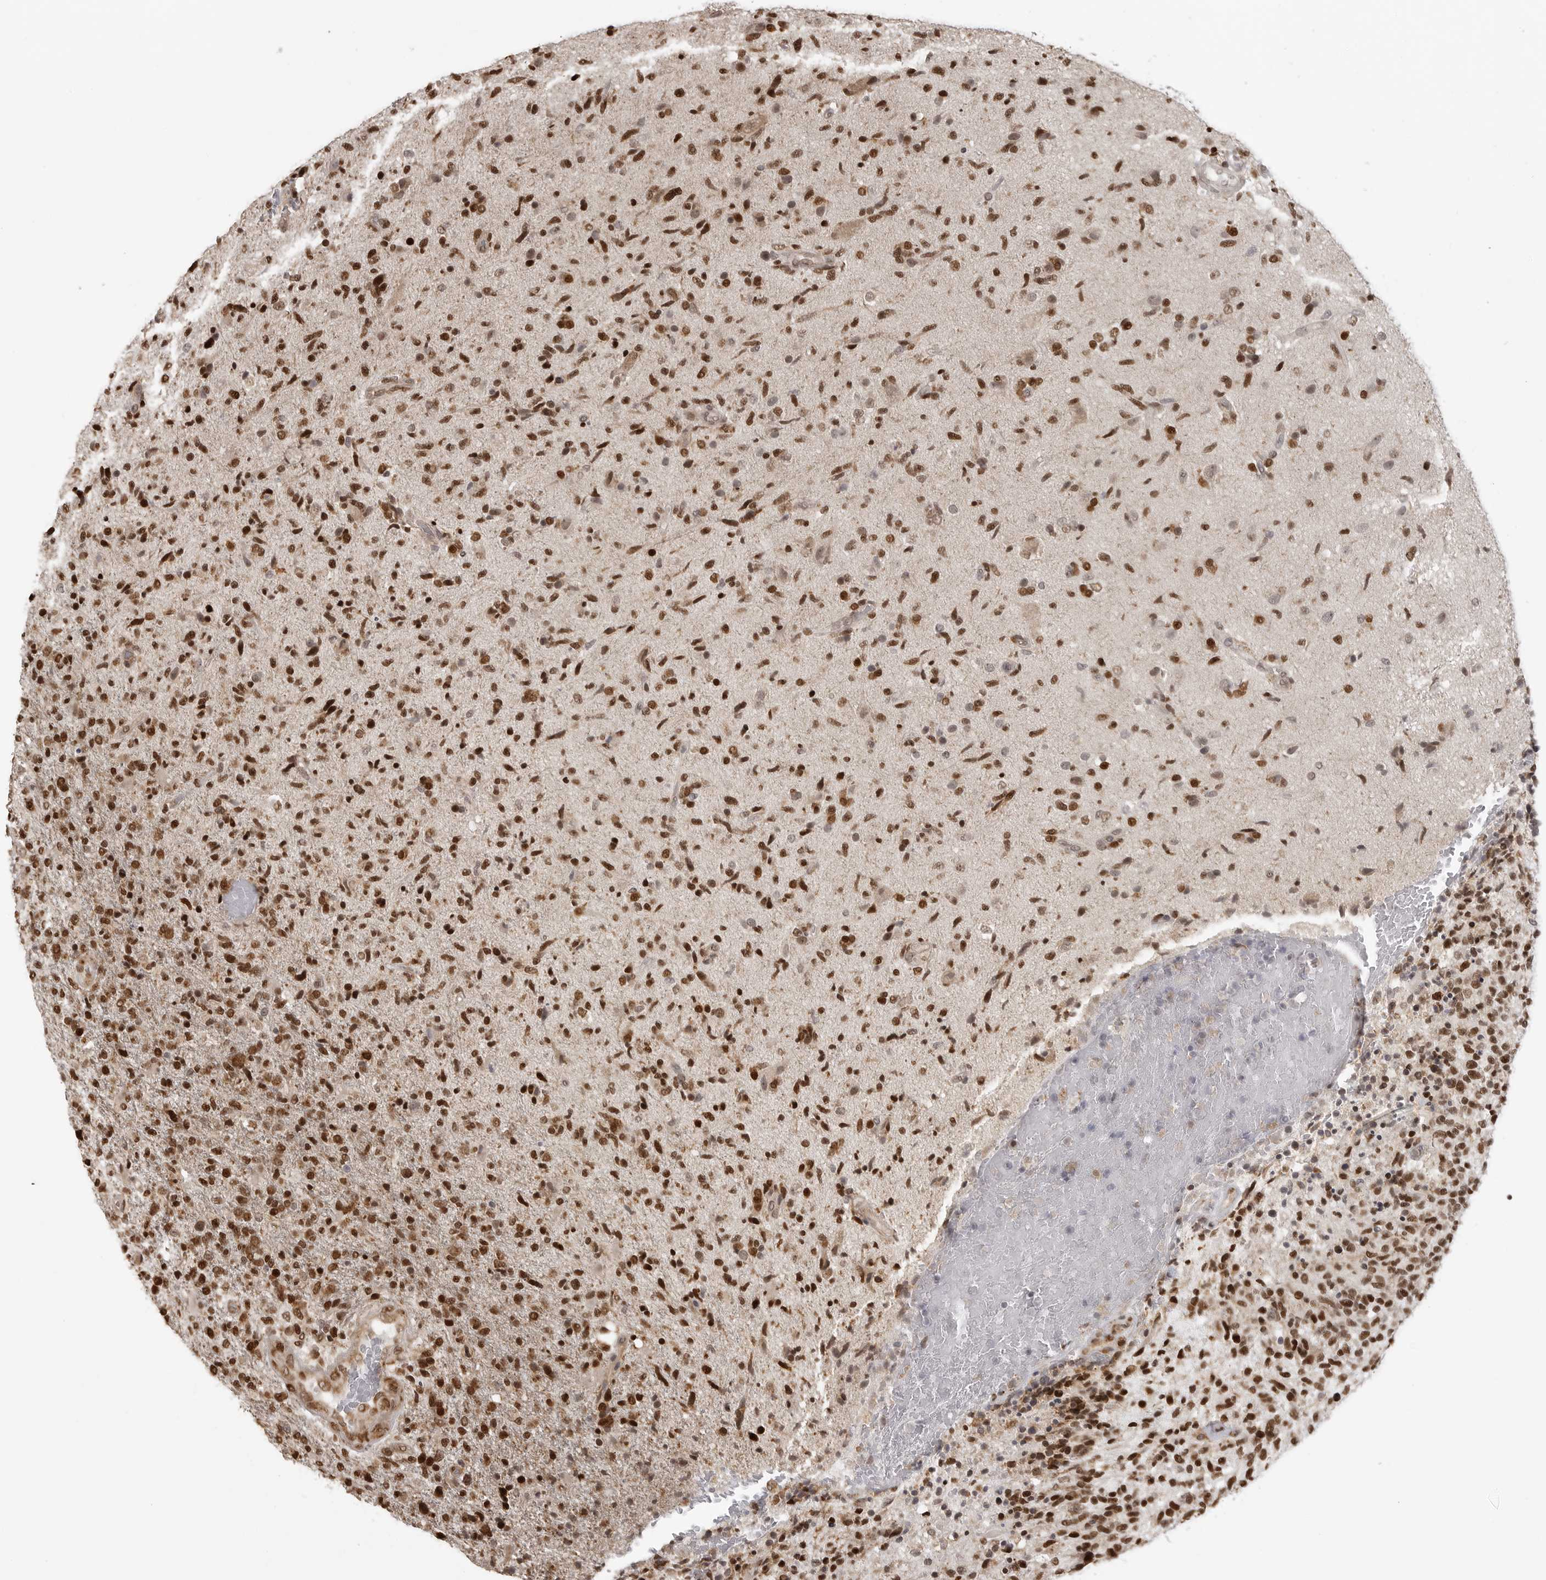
{"staining": {"intensity": "strong", "quantity": ">75%", "location": "nuclear"}, "tissue": "glioma", "cell_type": "Tumor cells", "image_type": "cancer", "snomed": [{"axis": "morphology", "description": "Glioma, malignant, High grade"}, {"axis": "topography", "description": "Brain"}], "caption": "This micrograph displays malignant glioma (high-grade) stained with immunohistochemistry (IHC) to label a protein in brown. The nuclear of tumor cells show strong positivity for the protein. Nuclei are counter-stained blue.", "gene": "ISG20L2", "patient": {"sex": "male", "age": 72}}